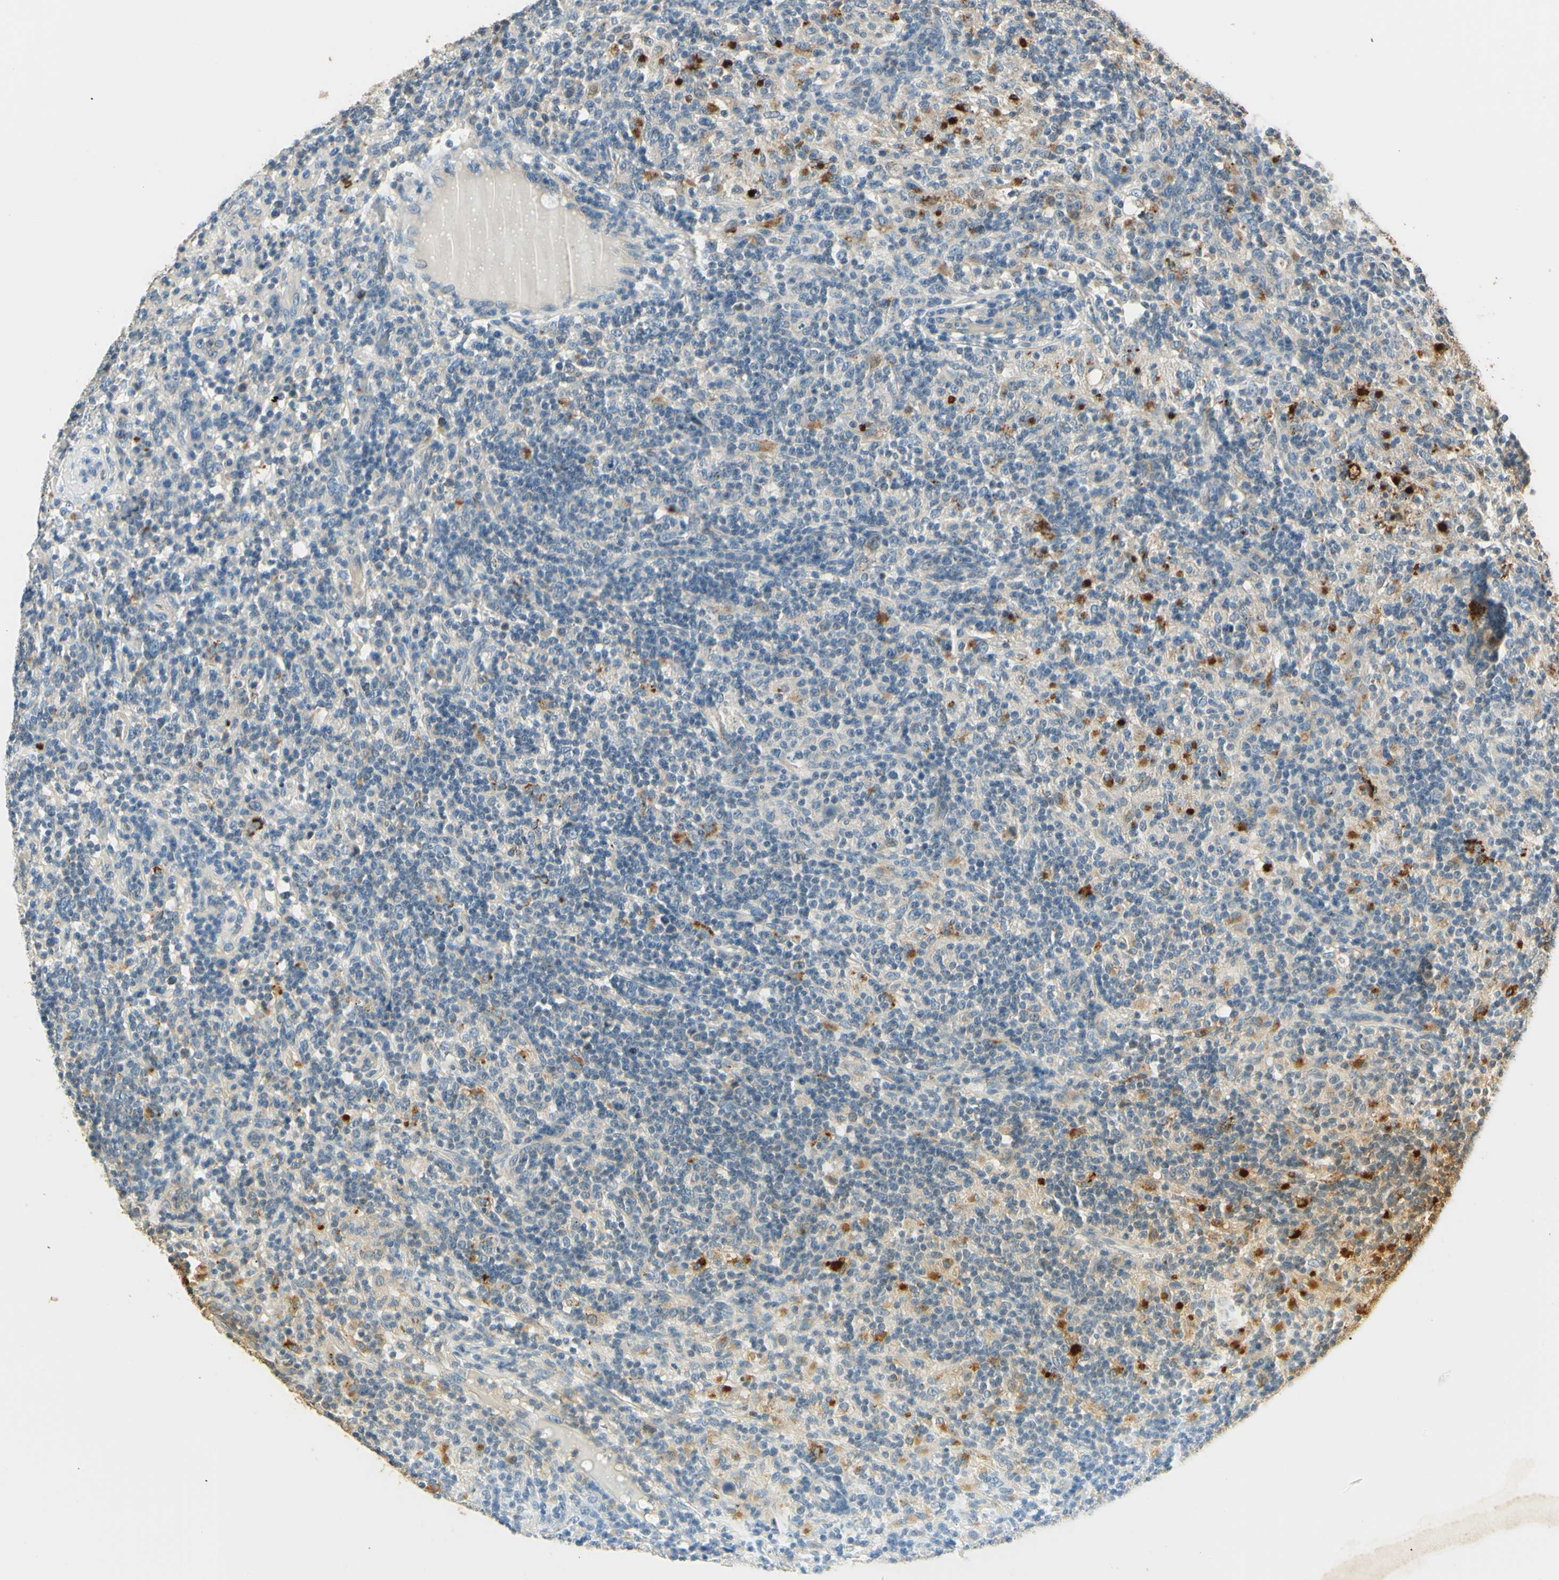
{"staining": {"intensity": "moderate", "quantity": "25%-75%", "location": "cytoplasmic/membranous"}, "tissue": "lymphoma", "cell_type": "Tumor cells", "image_type": "cancer", "snomed": [{"axis": "morphology", "description": "Hodgkin's disease, NOS"}, {"axis": "topography", "description": "Lymph node"}], "caption": "A brown stain labels moderate cytoplasmic/membranous positivity of a protein in human Hodgkin's disease tumor cells.", "gene": "ARHGEF17", "patient": {"sex": "male", "age": 70}}